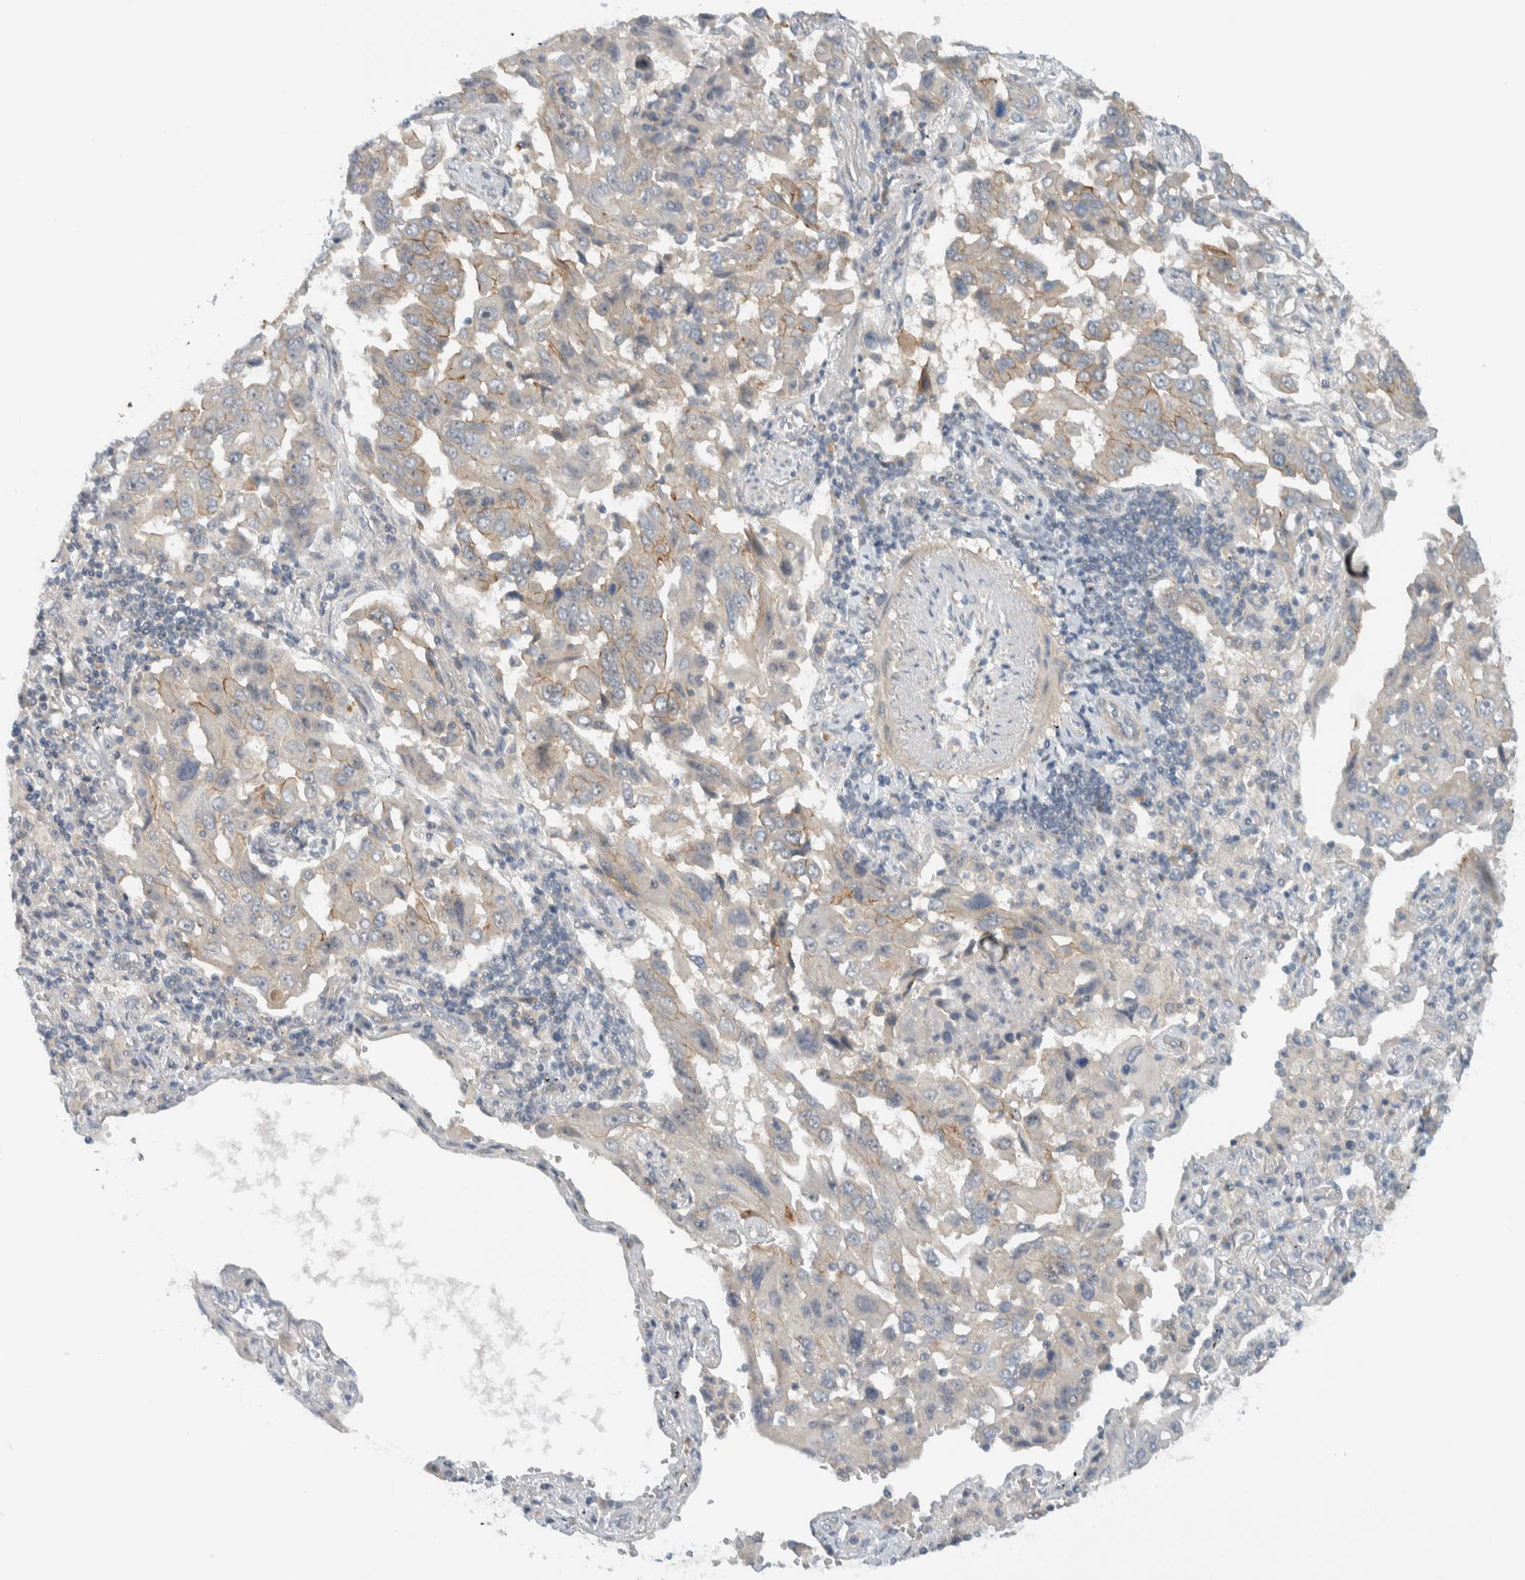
{"staining": {"intensity": "weak", "quantity": "<25%", "location": "cytoplasmic/membranous"}, "tissue": "lung cancer", "cell_type": "Tumor cells", "image_type": "cancer", "snomed": [{"axis": "morphology", "description": "Adenocarcinoma, NOS"}, {"axis": "topography", "description": "Lung"}], "caption": "Adenocarcinoma (lung) was stained to show a protein in brown. There is no significant positivity in tumor cells. Nuclei are stained in blue.", "gene": "MPRIP", "patient": {"sex": "female", "age": 65}}